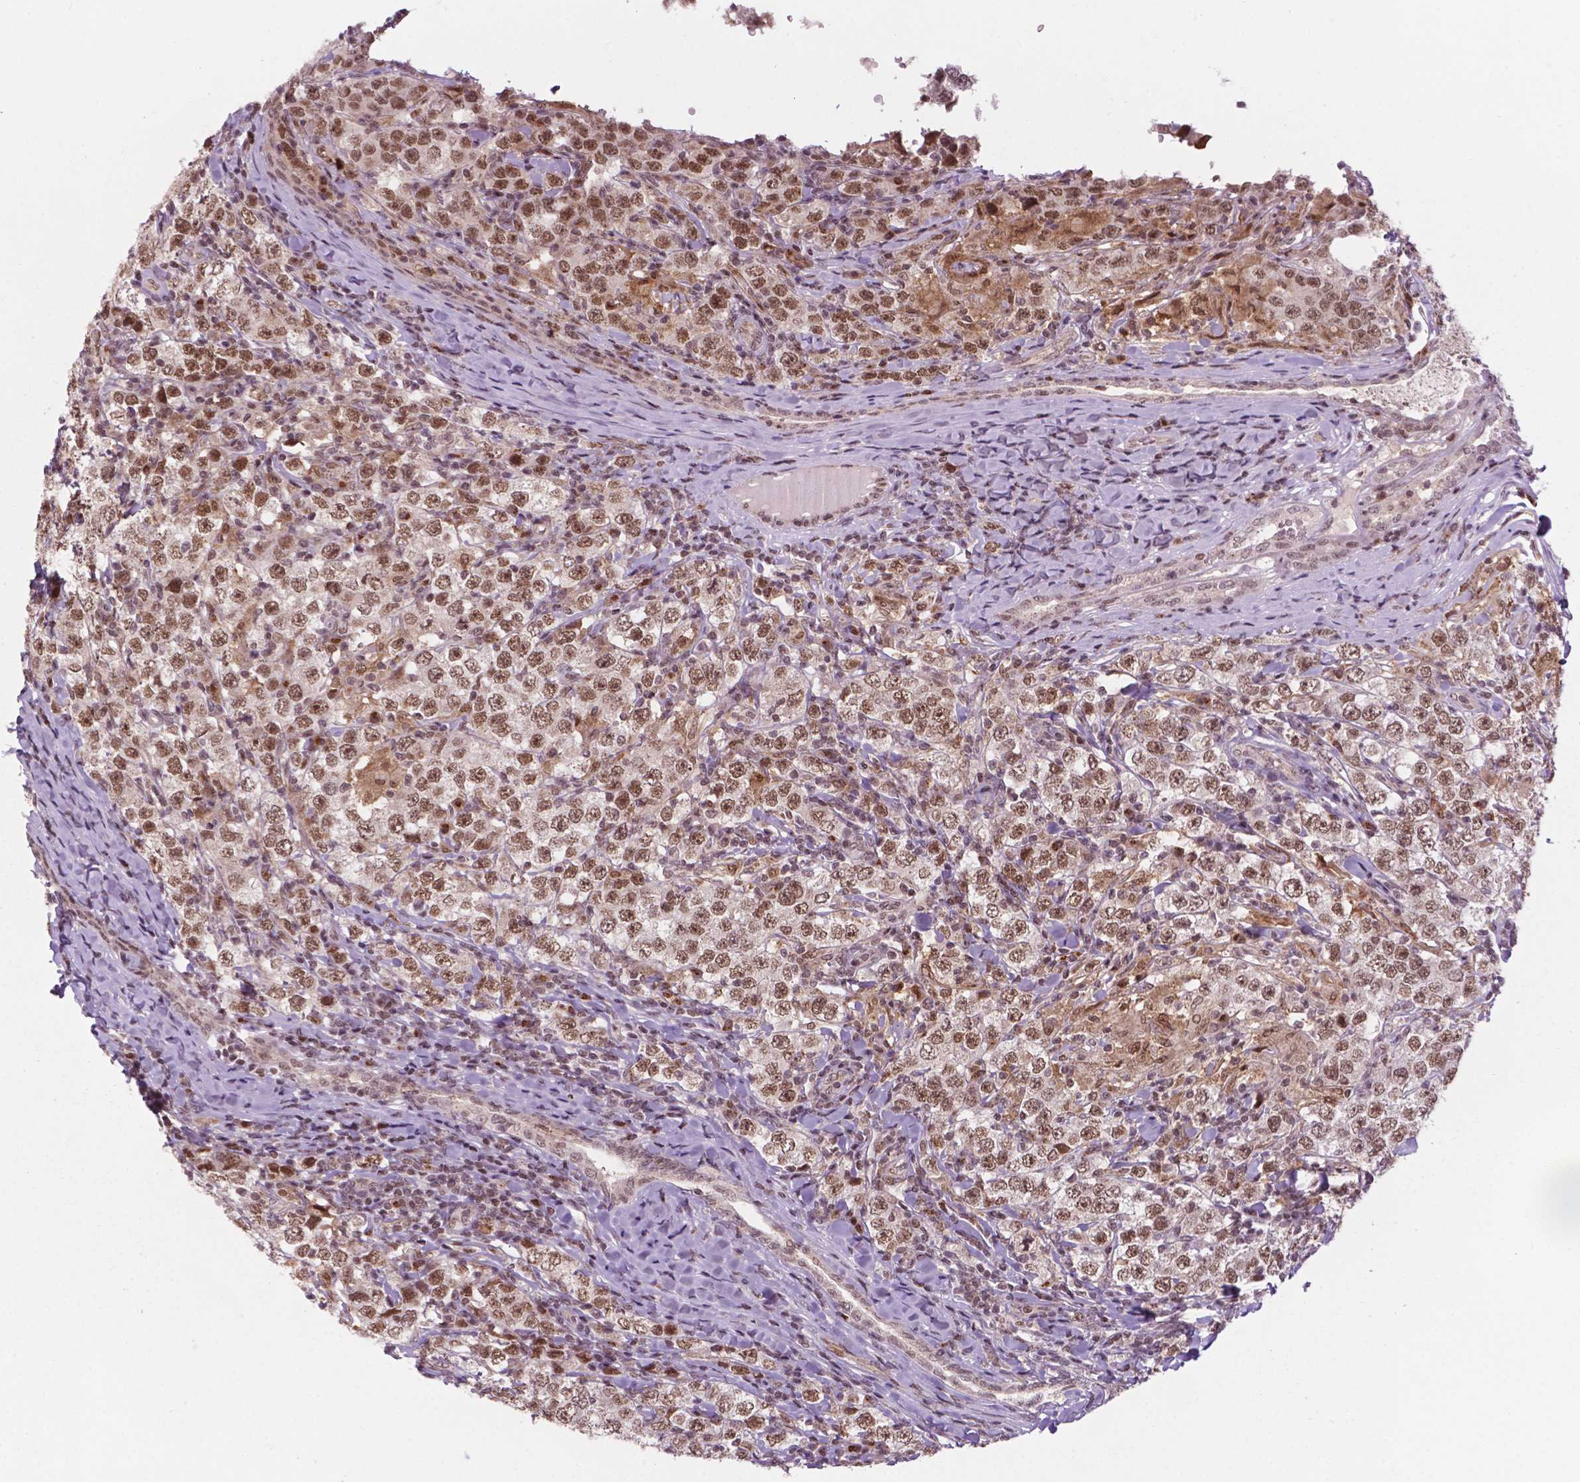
{"staining": {"intensity": "moderate", "quantity": ">75%", "location": "nuclear"}, "tissue": "testis cancer", "cell_type": "Tumor cells", "image_type": "cancer", "snomed": [{"axis": "morphology", "description": "Seminoma, NOS"}, {"axis": "morphology", "description": "Carcinoma, Embryonal, NOS"}, {"axis": "topography", "description": "Testis"}], "caption": "DAB (3,3'-diaminobenzidine) immunohistochemical staining of human testis cancer shows moderate nuclear protein expression in about >75% of tumor cells.", "gene": "PER2", "patient": {"sex": "male", "age": 41}}